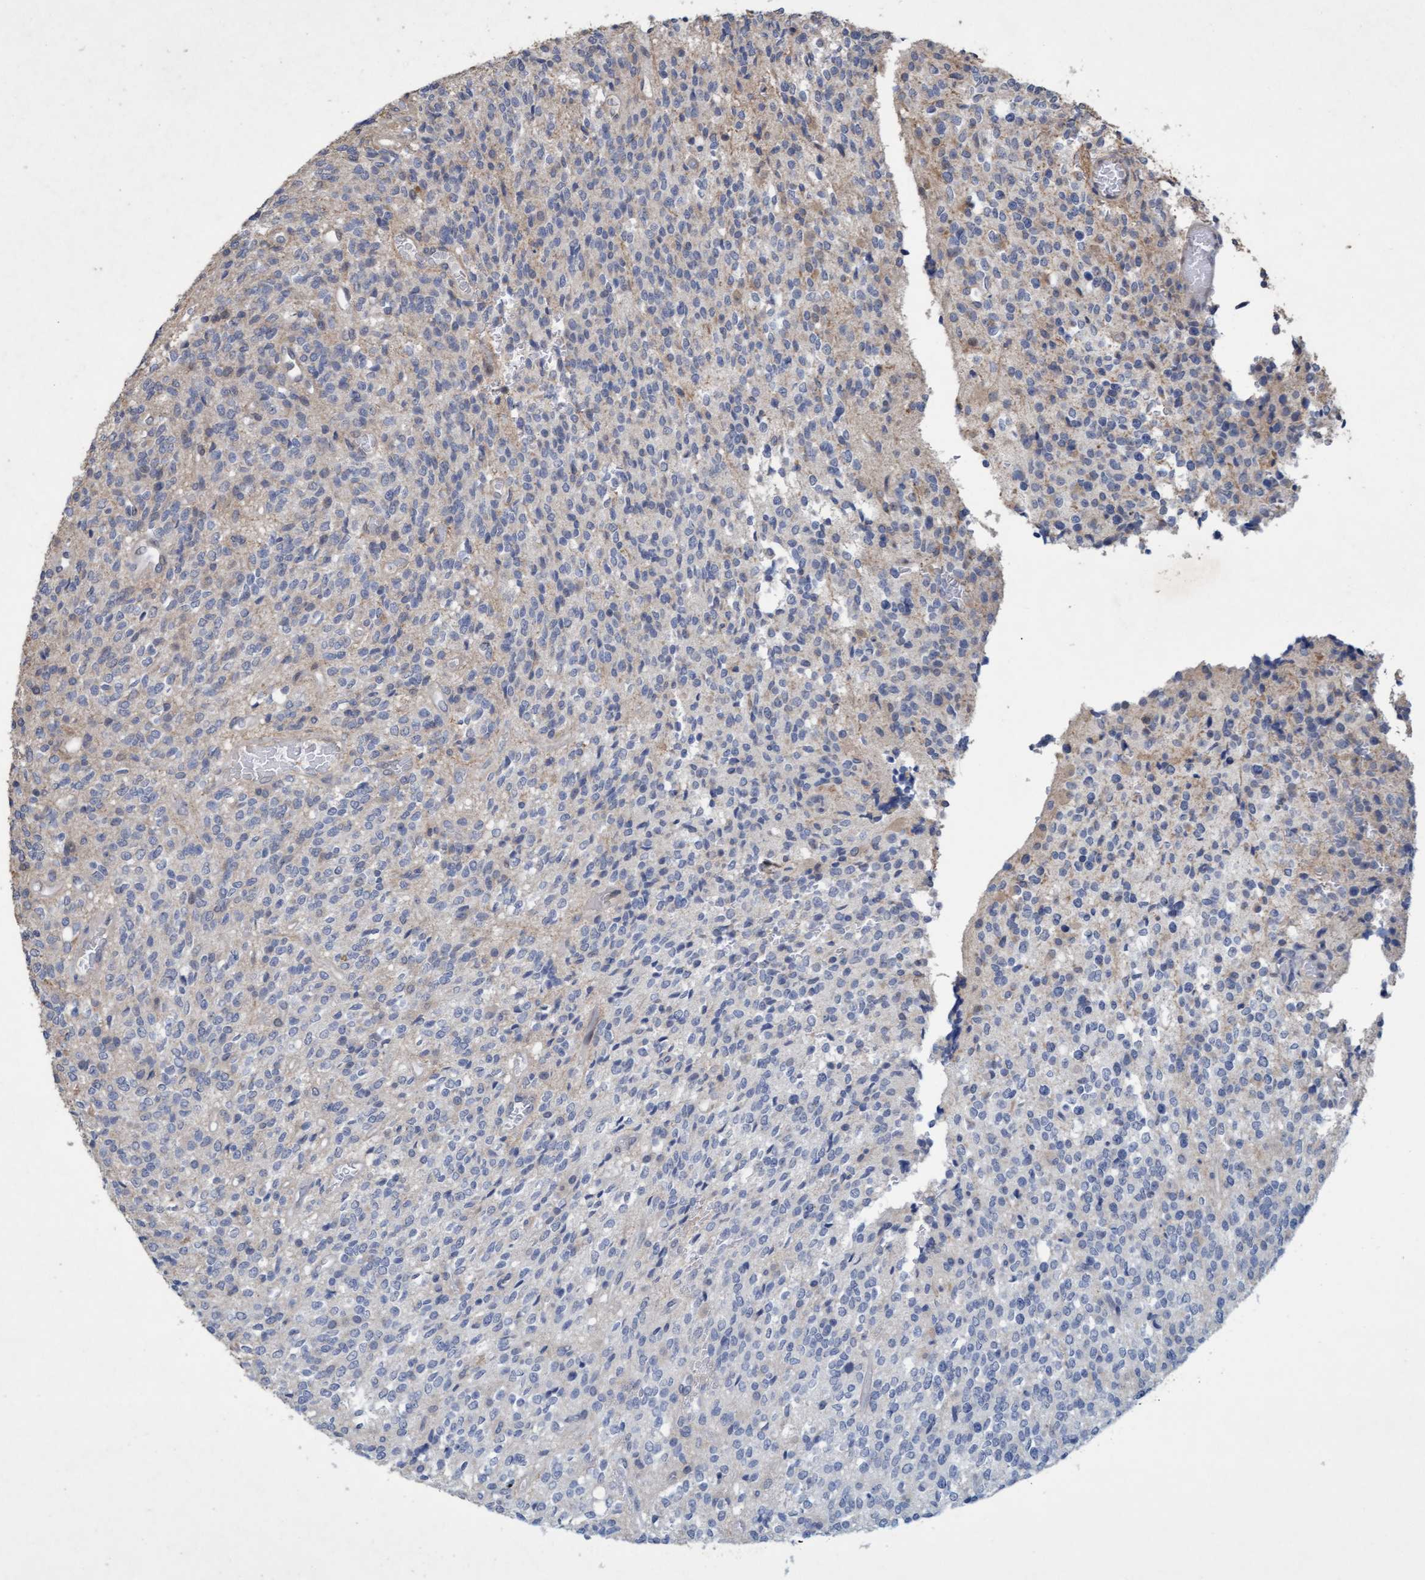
{"staining": {"intensity": "negative", "quantity": "none", "location": "none"}, "tissue": "glioma", "cell_type": "Tumor cells", "image_type": "cancer", "snomed": [{"axis": "morphology", "description": "Glioma, malignant, High grade"}, {"axis": "topography", "description": "Brain"}], "caption": "DAB immunohistochemical staining of human high-grade glioma (malignant) exhibits no significant expression in tumor cells.", "gene": "ZNF677", "patient": {"sex": "male", "age": 34}}